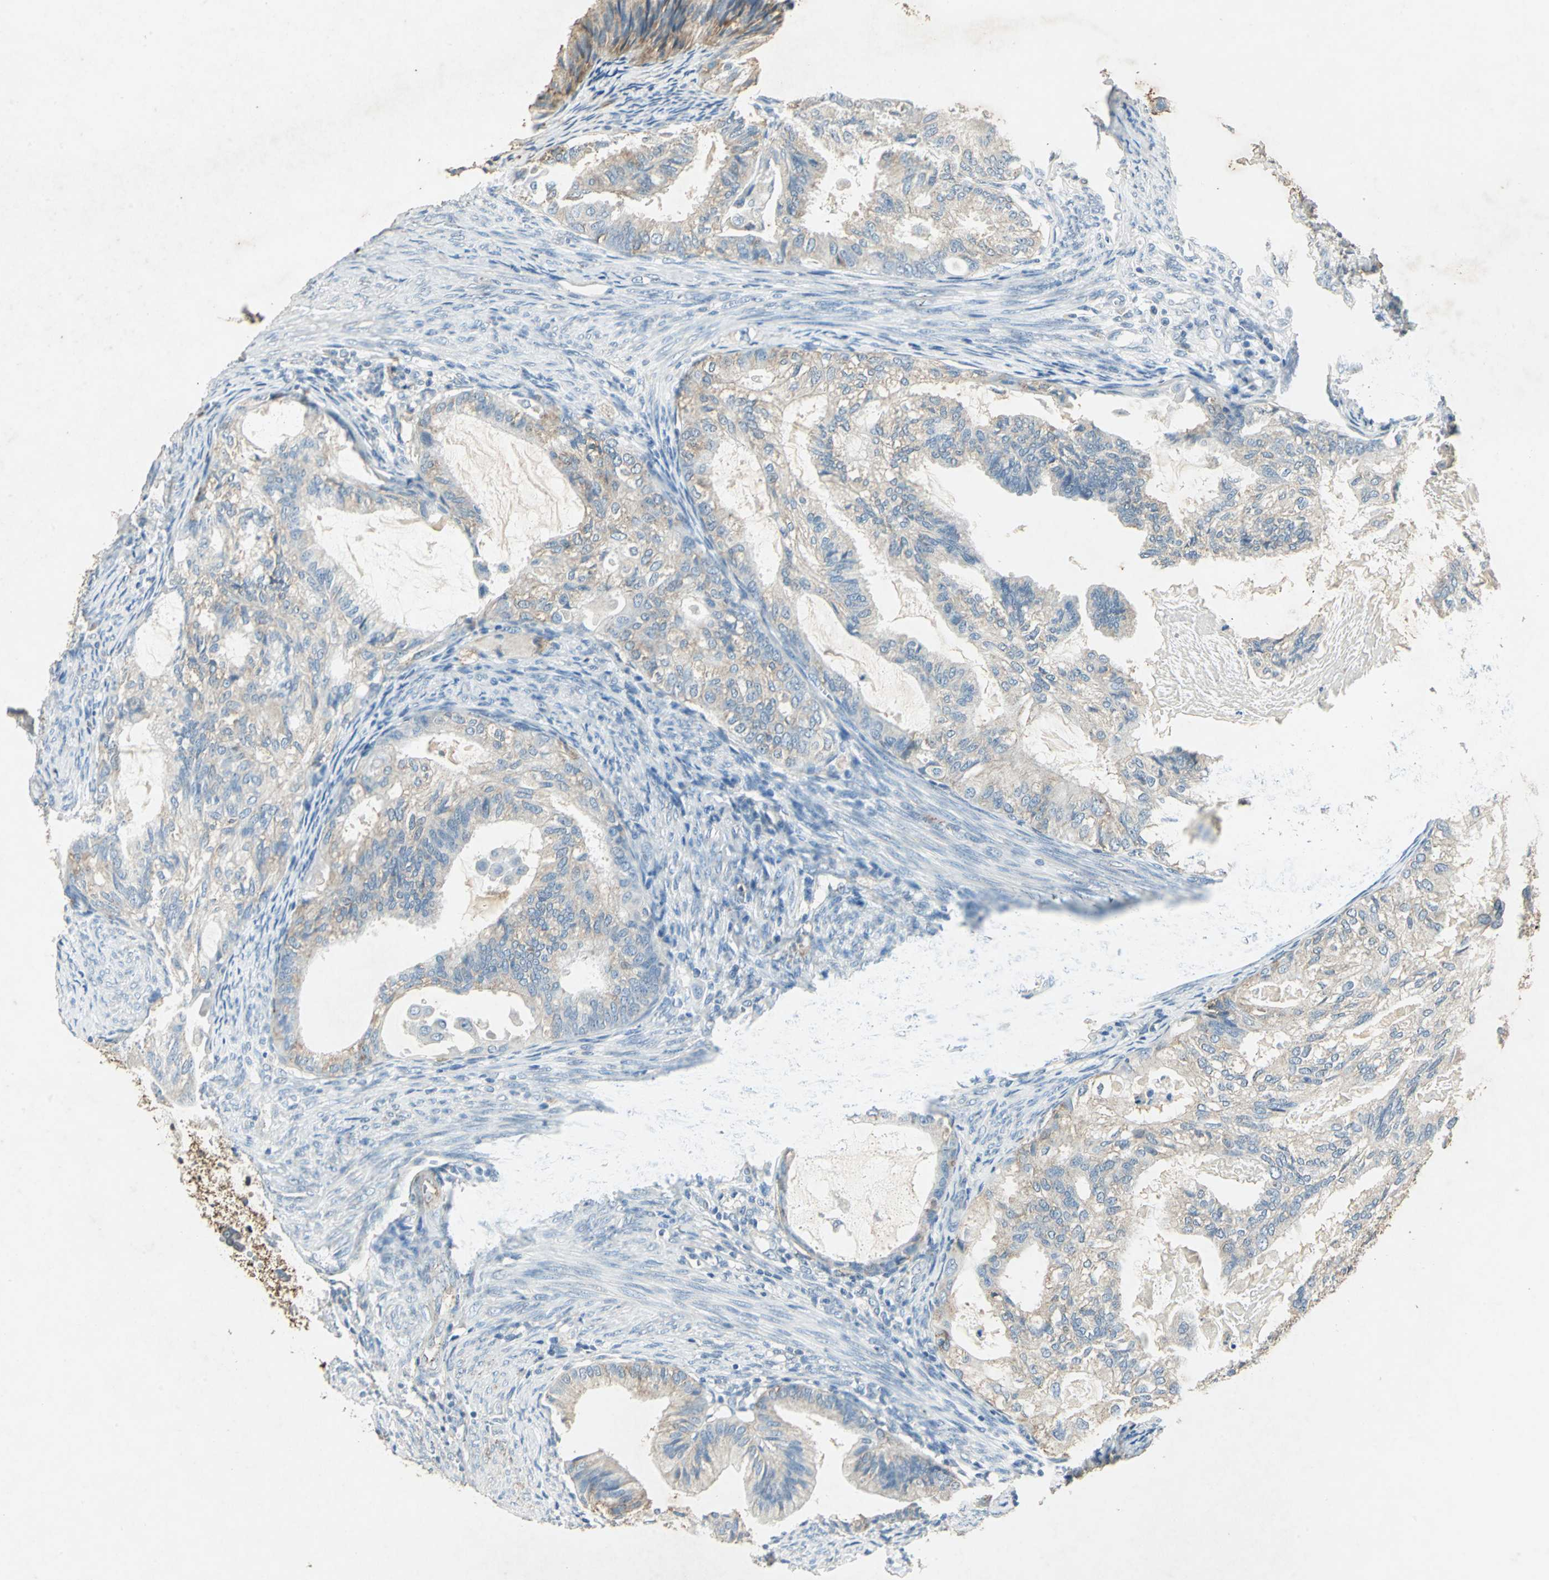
{"staining": {"intensity": "weak", "quantity": "25%-75%", "location": "cytoplasmic/membranous"}, "tissue": "cervical cancer", "cell_type": "Tumor cells", "image_type": "cancer", "snomed": [{"axis": "morphology", "description": "Normal tissue, NOS"}, {"axis": "morphology", "description": "Adenocarcinoma, NOS"}, {"axis": "topography", "description": "Cervix"}, {"axis": "topography", "description": "Endometrium"}], "caption": "Cervical cancer stained for a protein (brown) displays weak cytoplasmic/membranous positive expression in about 25%-75% of tumor cells.", "gene": "CAMK2B", "patient": {"sex": "female", "age": 86}}